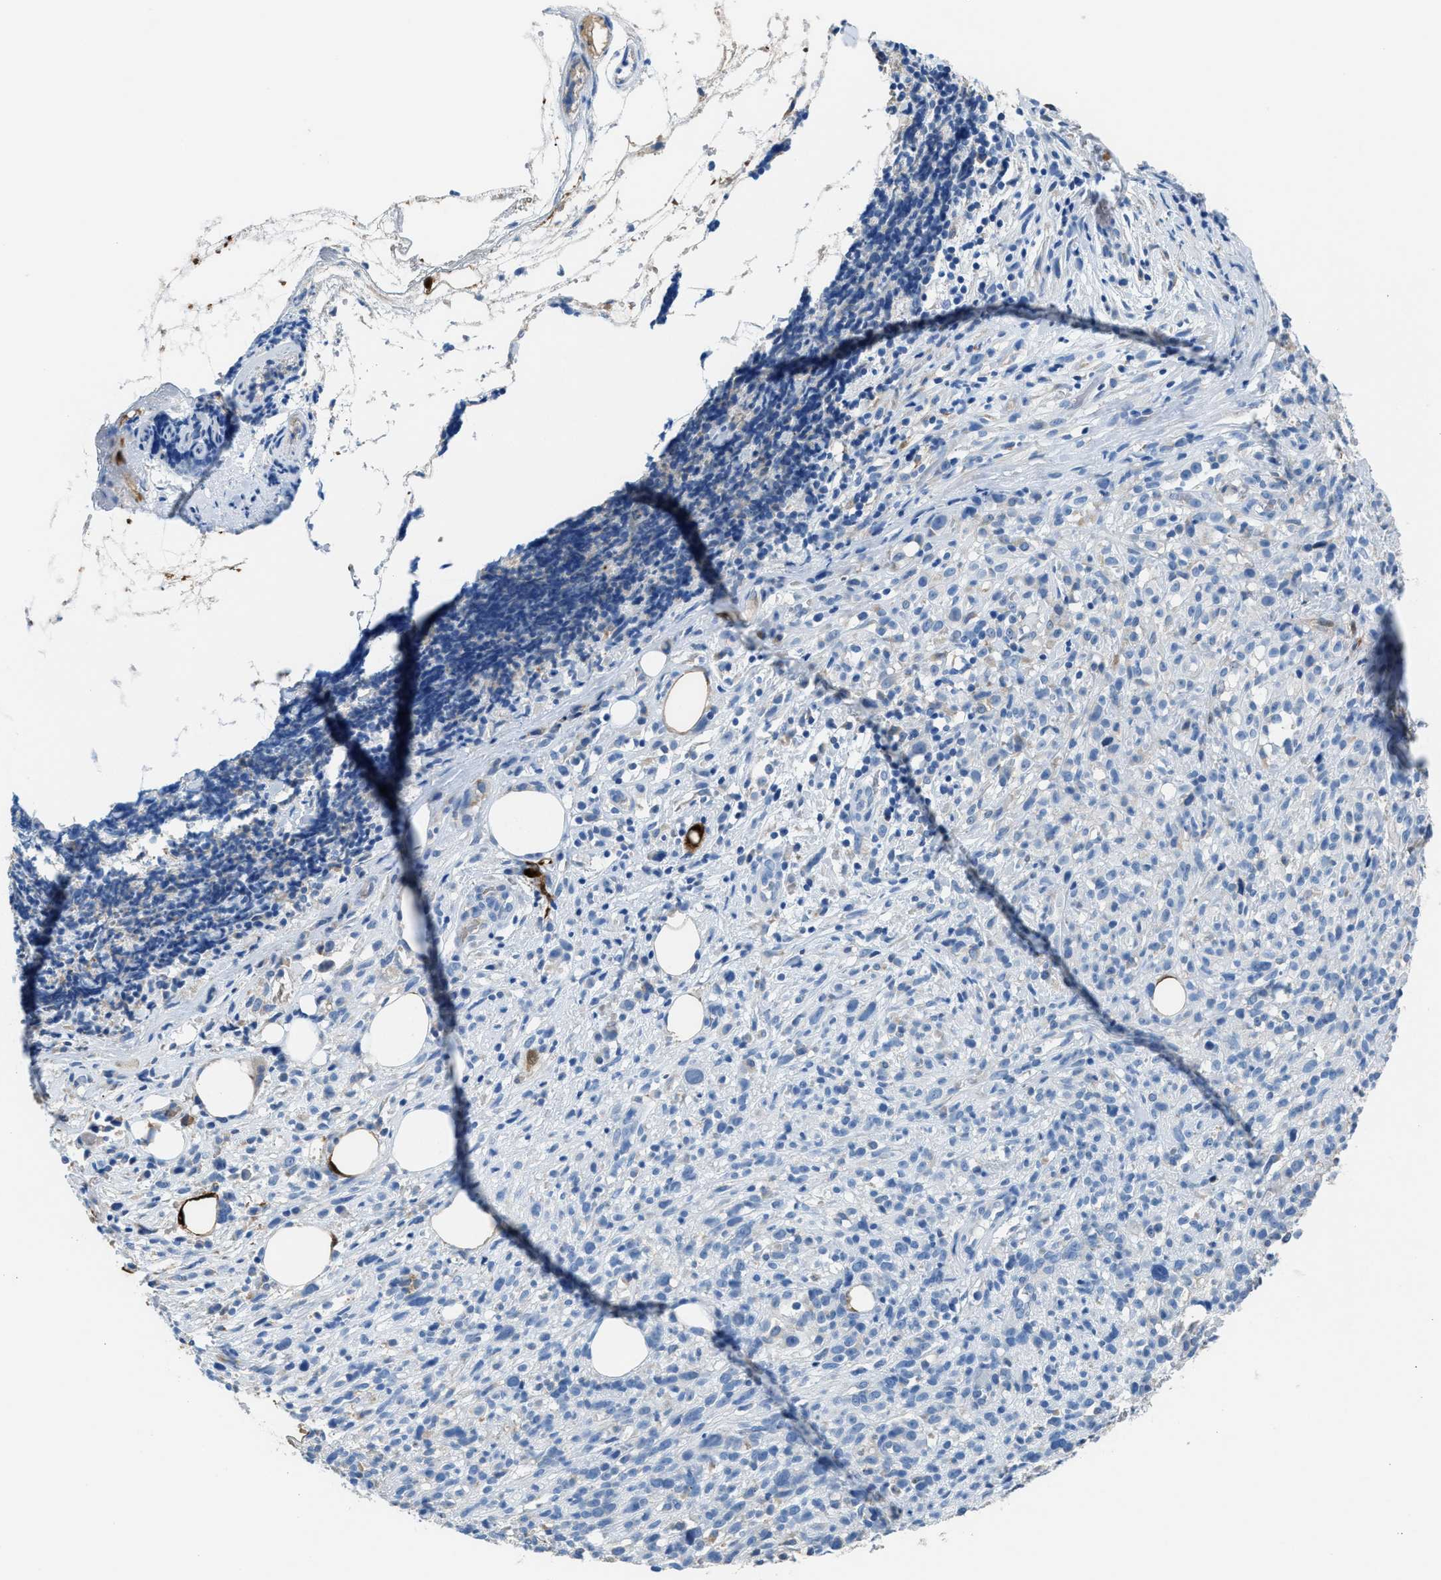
{"staining": {"intensity": "negative", "quantity": "none", "location": "none"}, "tissue": "melanoma", "cell_type": "Tumor cells", "image_type": "cancer", "snomed": [{"axis": "morphology", "description": "Malignant melanoma, NOS"}, {"axis": "topography", "description": "Skin"}], "caption": "This is a image of immunohistochemistry (IHC) staining of melanoma, which shows no positivity in tumor cells.", "gene": "CA3", "patient": {"sex": "female", "age": 55}}